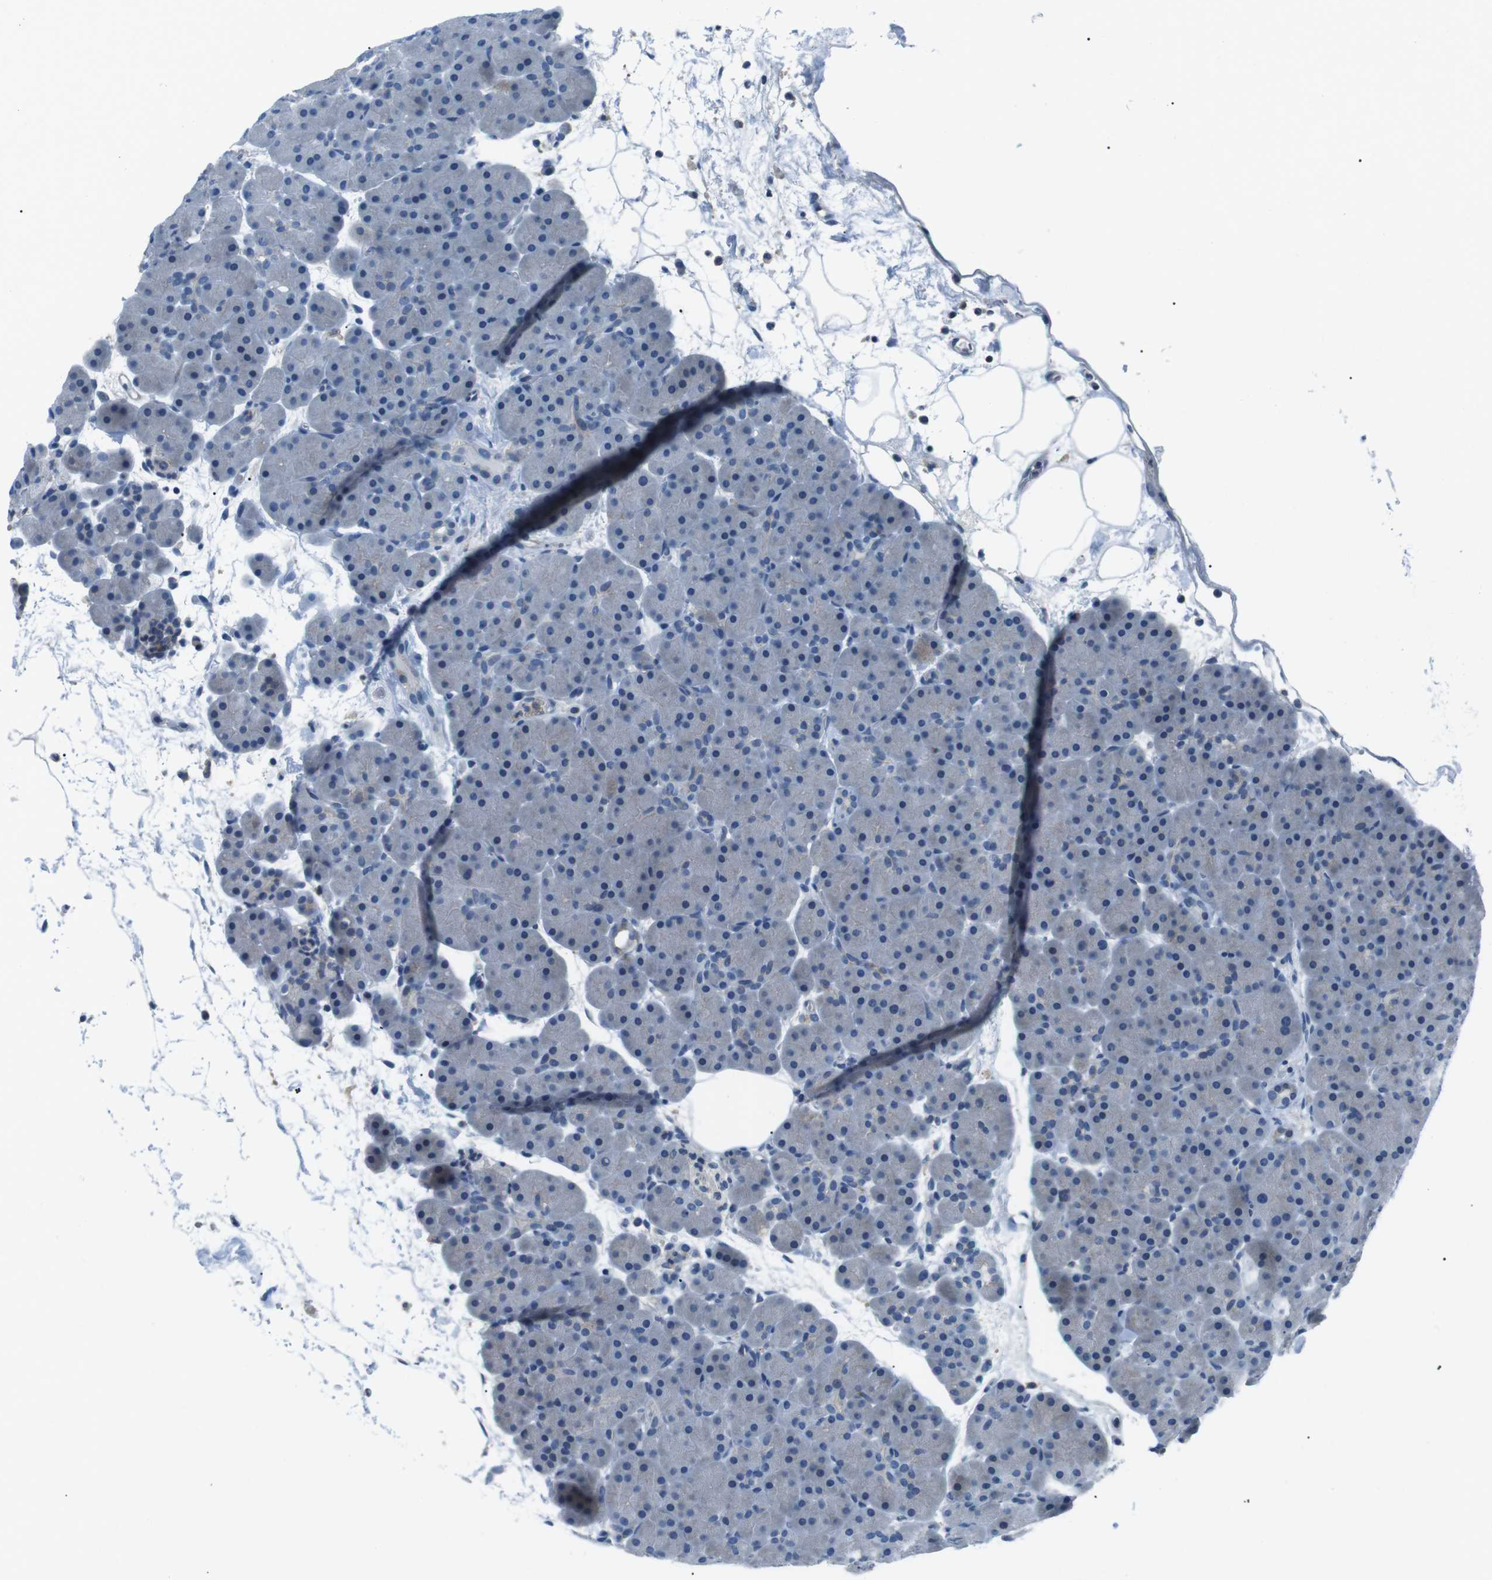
{"staining": {"intensity": "negative", "quantity": "none", "location": "none"}, "tissue": "pancreas", "cell_type": "Exocrine glandular cells", "image_type": "normal", "snomed": [{"axis": "morphology", "description": "Normal tissue, NOS"}, {"axis": "topography", "description": "Pancreas"}], "caption": "Immunohistochemistry (IHC) image of unremarkable pancreas: human pancreas stained with DAB displays no significant protein positivity in exocrine glandular cells. (DAB (3,3'-diaminobenzidine) immunohistochemistry (IHC) with hematoxylin counter stain).", "gene": "ARVCF", "patient": {"sex": "male", "age": 66}}